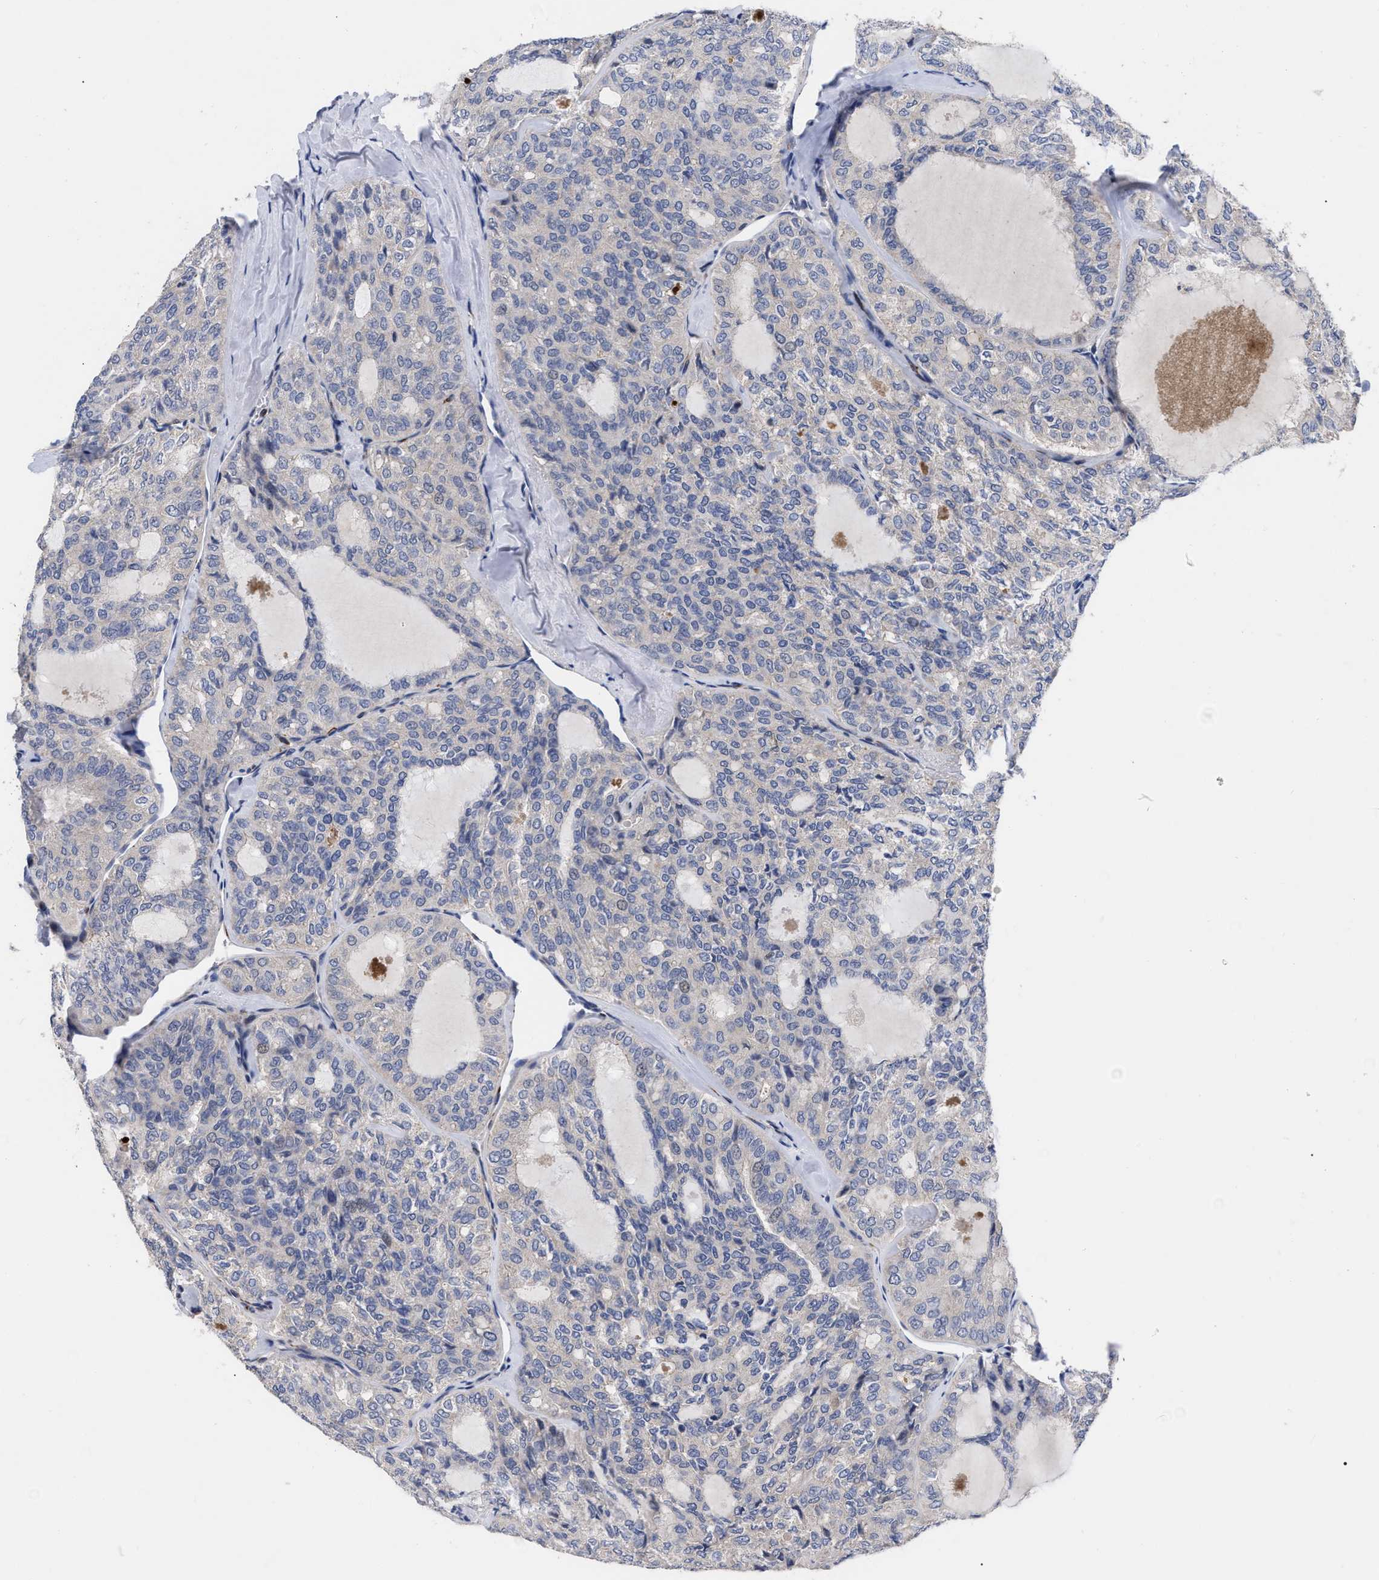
{"staining": {"intensity": "negative", "quantity": "none", "location": "none"}, "tissue": "thyroid cancer", "cell_type": "Tumor cells", "image_type": "cancer", "snomed": [{"axis": "morphology", "description": "Follicular adenoma carcinoma, NOS"}, {"axis": "topography", "description": "Thyroid gland"}], "caption": "Immunohistochemical staining of human thyroid follicular adenoma carcinoma demonstrates no significant staining in tumor cells.", "gene": "CCN5", "patient": {"sex": "male", "age": 75}}